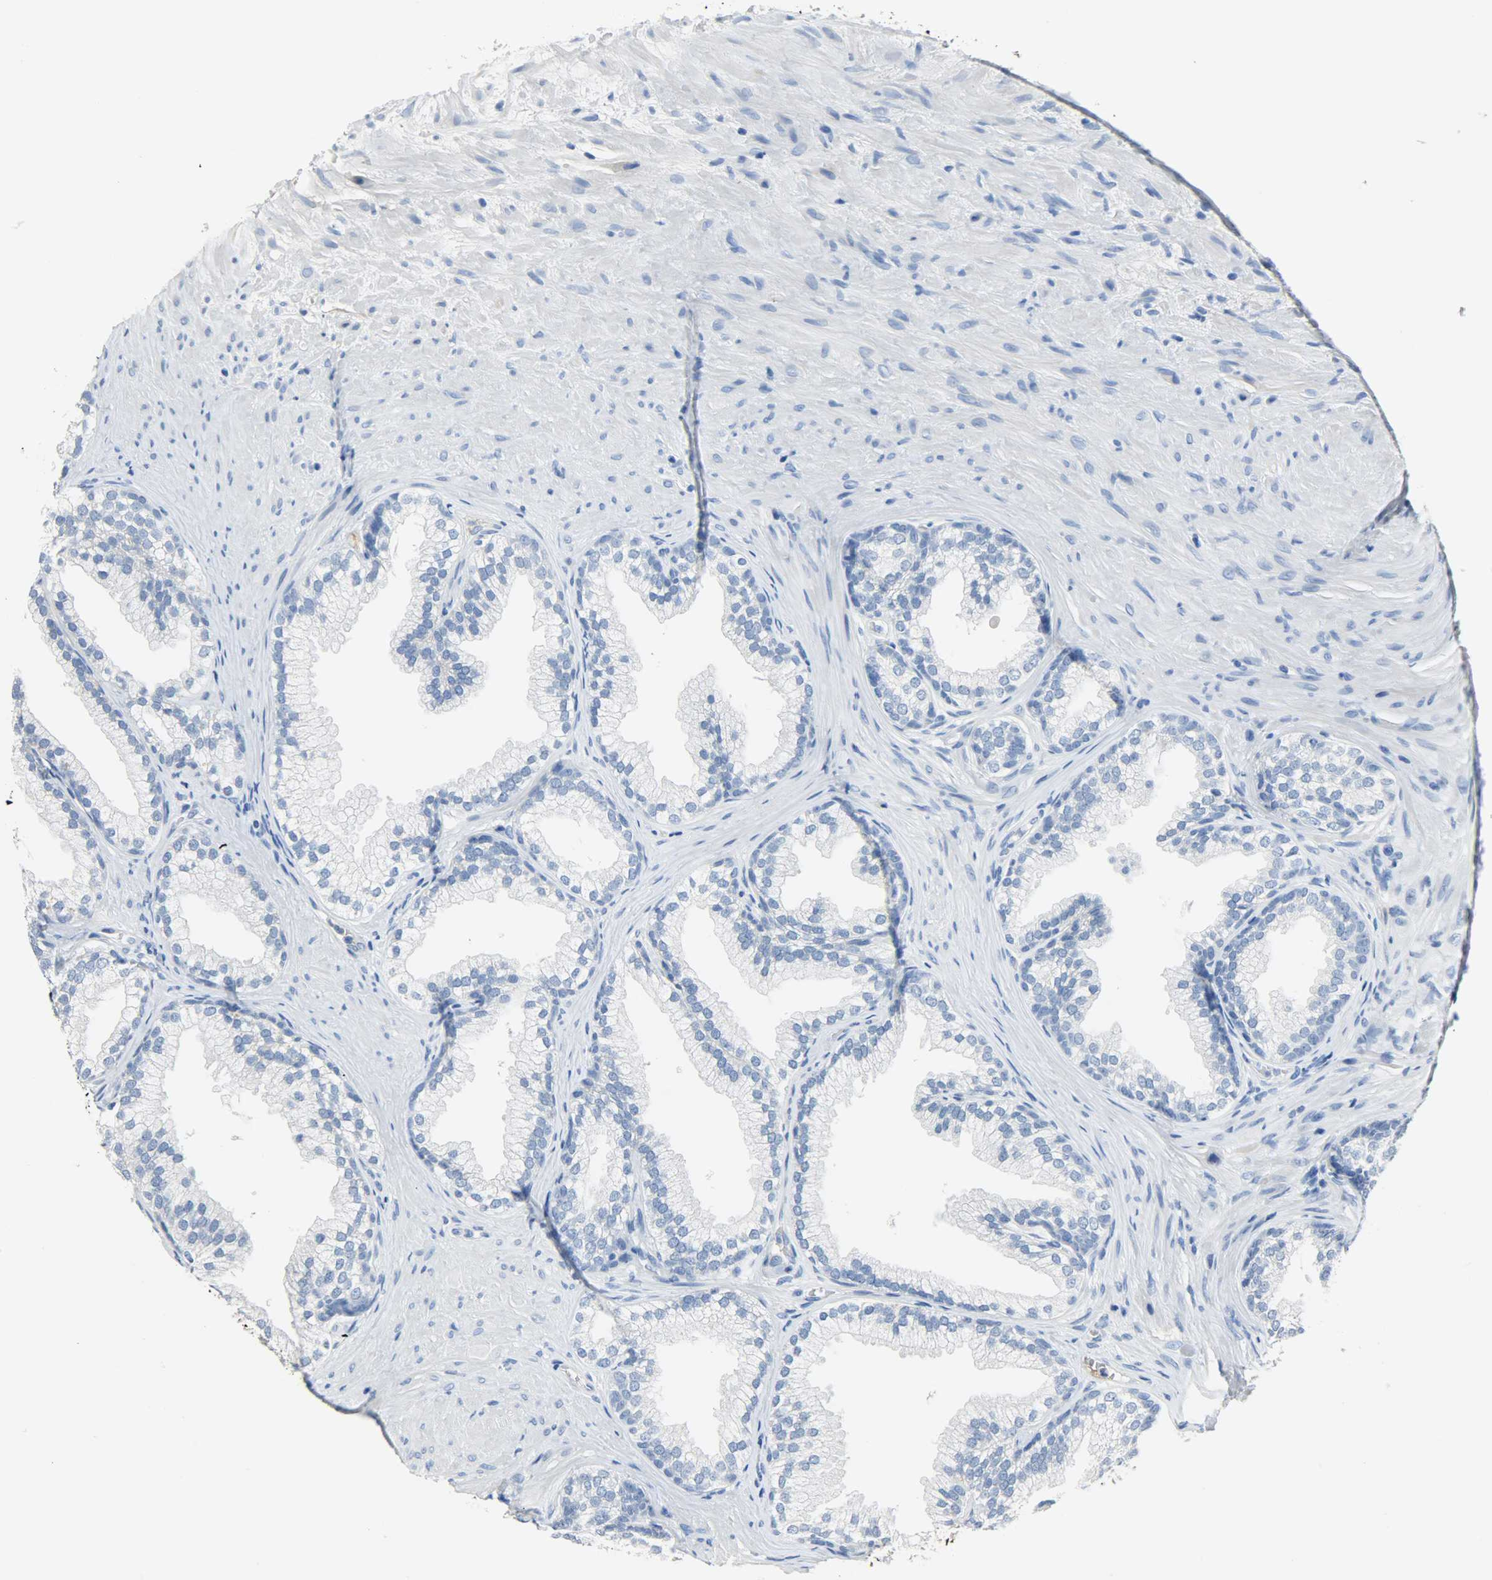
{"staining": {"intensity": "negative", "quantity": "none", "location": "none"}, "tissue": "prostate", "cell_type": "Glandular cells", "image_type": "normal", "snomed": [{"axis": "morphology", "description": "Normal tissue, NOS"}, {"axis": "topography", "description": "Prostate"}], "caption": "Histopathology image shows no protein positivity in glandular cells of benign prostate. (Immunohistochemistry, brightfield microscopy, high magnification).", "gene": "CRP", "patient": {"sex": "male", "age": 76}}